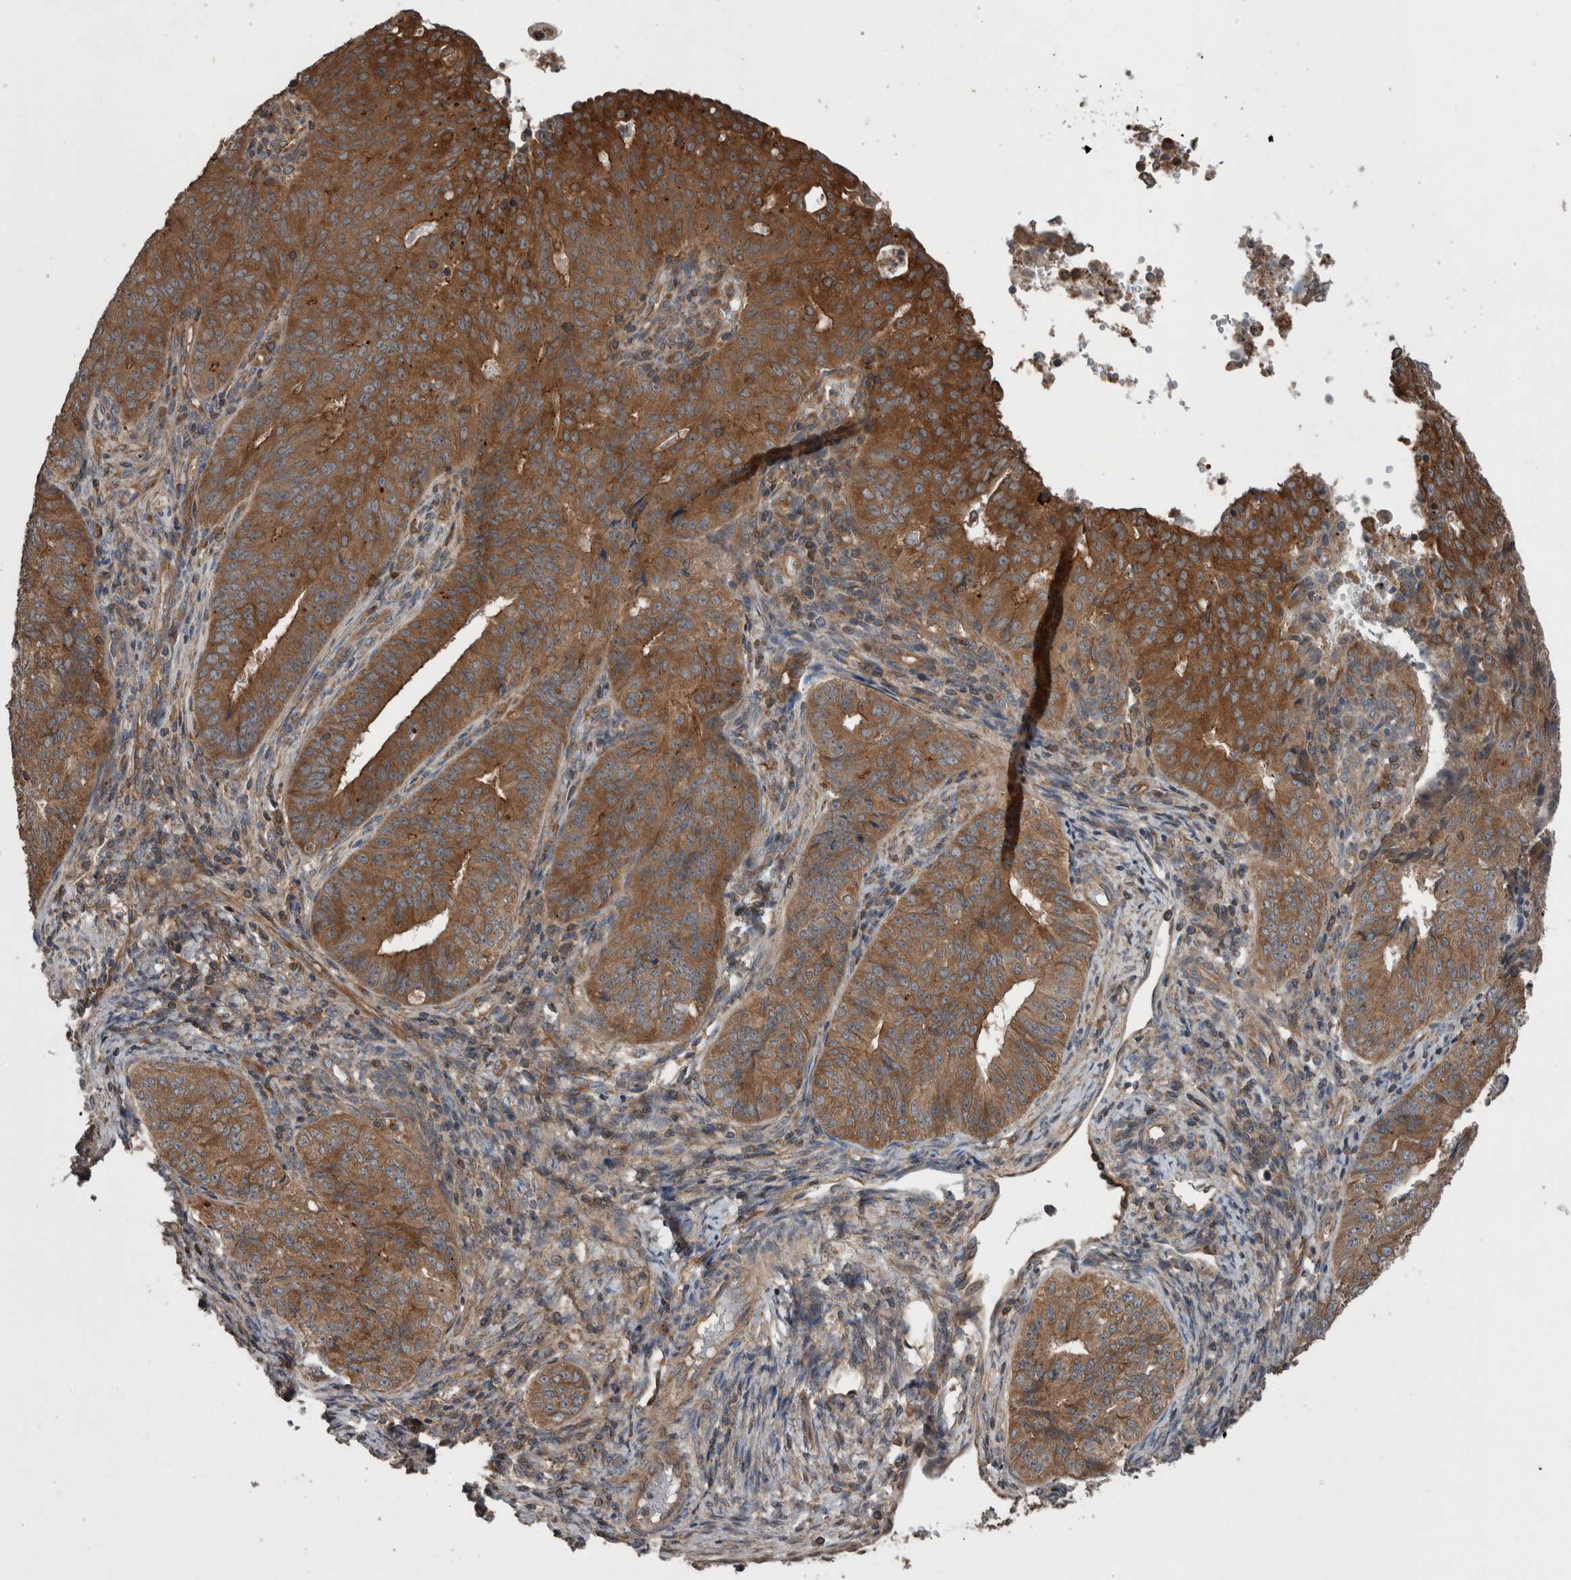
{"staining": {"intensity": "strong", "quantity": ">75%", "location": "cytoplasmic/membranous"}, "tissue": "endometrial cancer", "cell_type": "Tumor cells", "image_type": "cancer", "snomed": [{"axis": "morphology", "description": "Adenocarcinoma, NOS"}, {"axis": "topography", "description": "Endometrium"}], "caption": "This is a histology image of immunohistochemistry staining of endometrial cancer (adenocarcinoma), which shows strong staining in the cytoplasmic/membranous of tumor cells.", "gene": "RIOK3", "patient": {"sex": "female", "age": 32}}